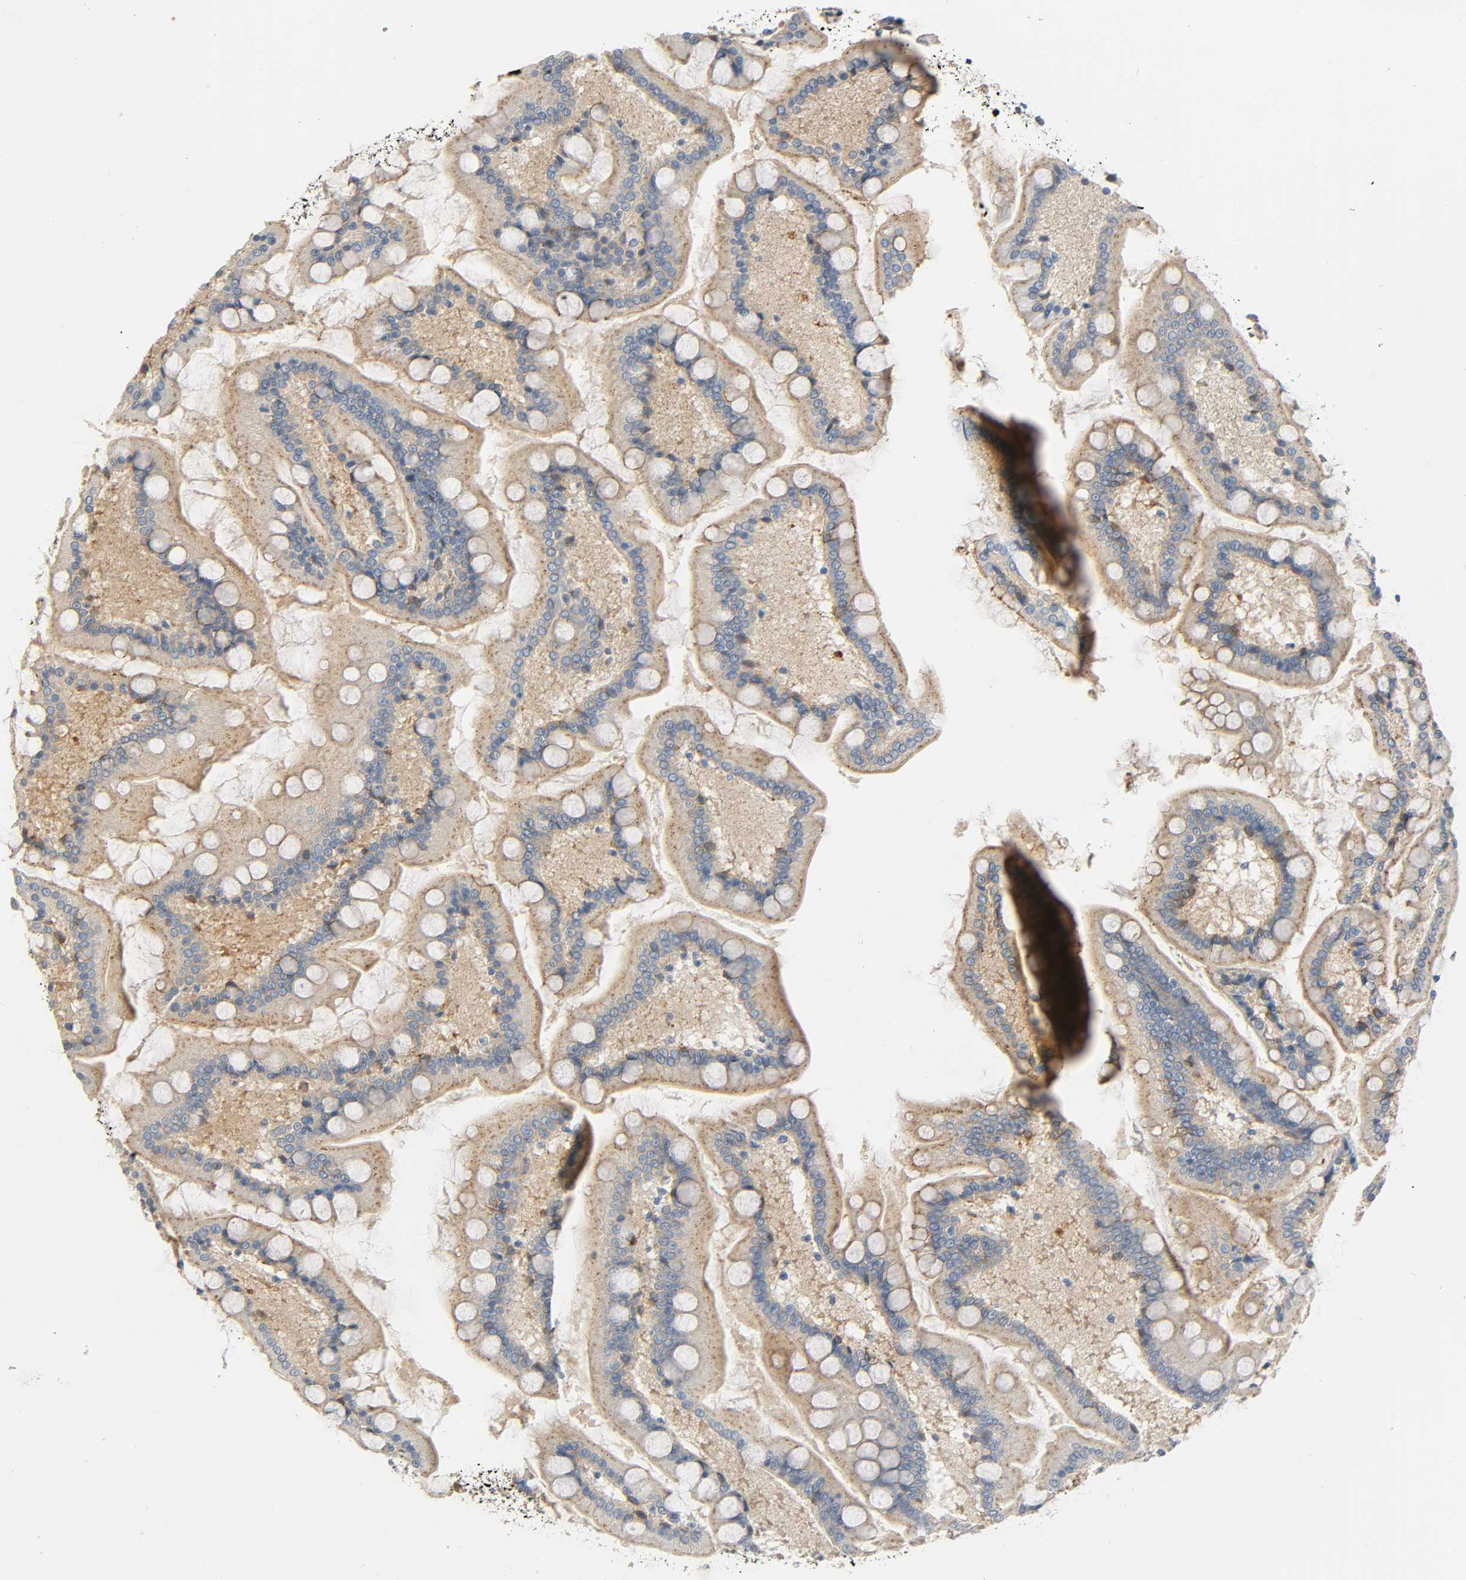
{"staining": {"intensity": "moderate", "quantity": ">75%", "location": "cytoplasmic/membranous"}, "tissue": "small intestine", "cell_type": "Glandular cells", "image_type": "normal", "snomed": [{"axis": "morphology", "description": "Normal tissue, NOS"}, {"axis": "topography", "description": "Small intestine"}], "caption": "IHC (DAB (3,3'-diaminobenzidine)) staining of unremarkable human small intestine exhibits moderate cytoplasmic/membranous protein expression in about >75% of glandular cells.", "gene": "ARPC1A", "patient": {"sex": "male", "age": 41}}